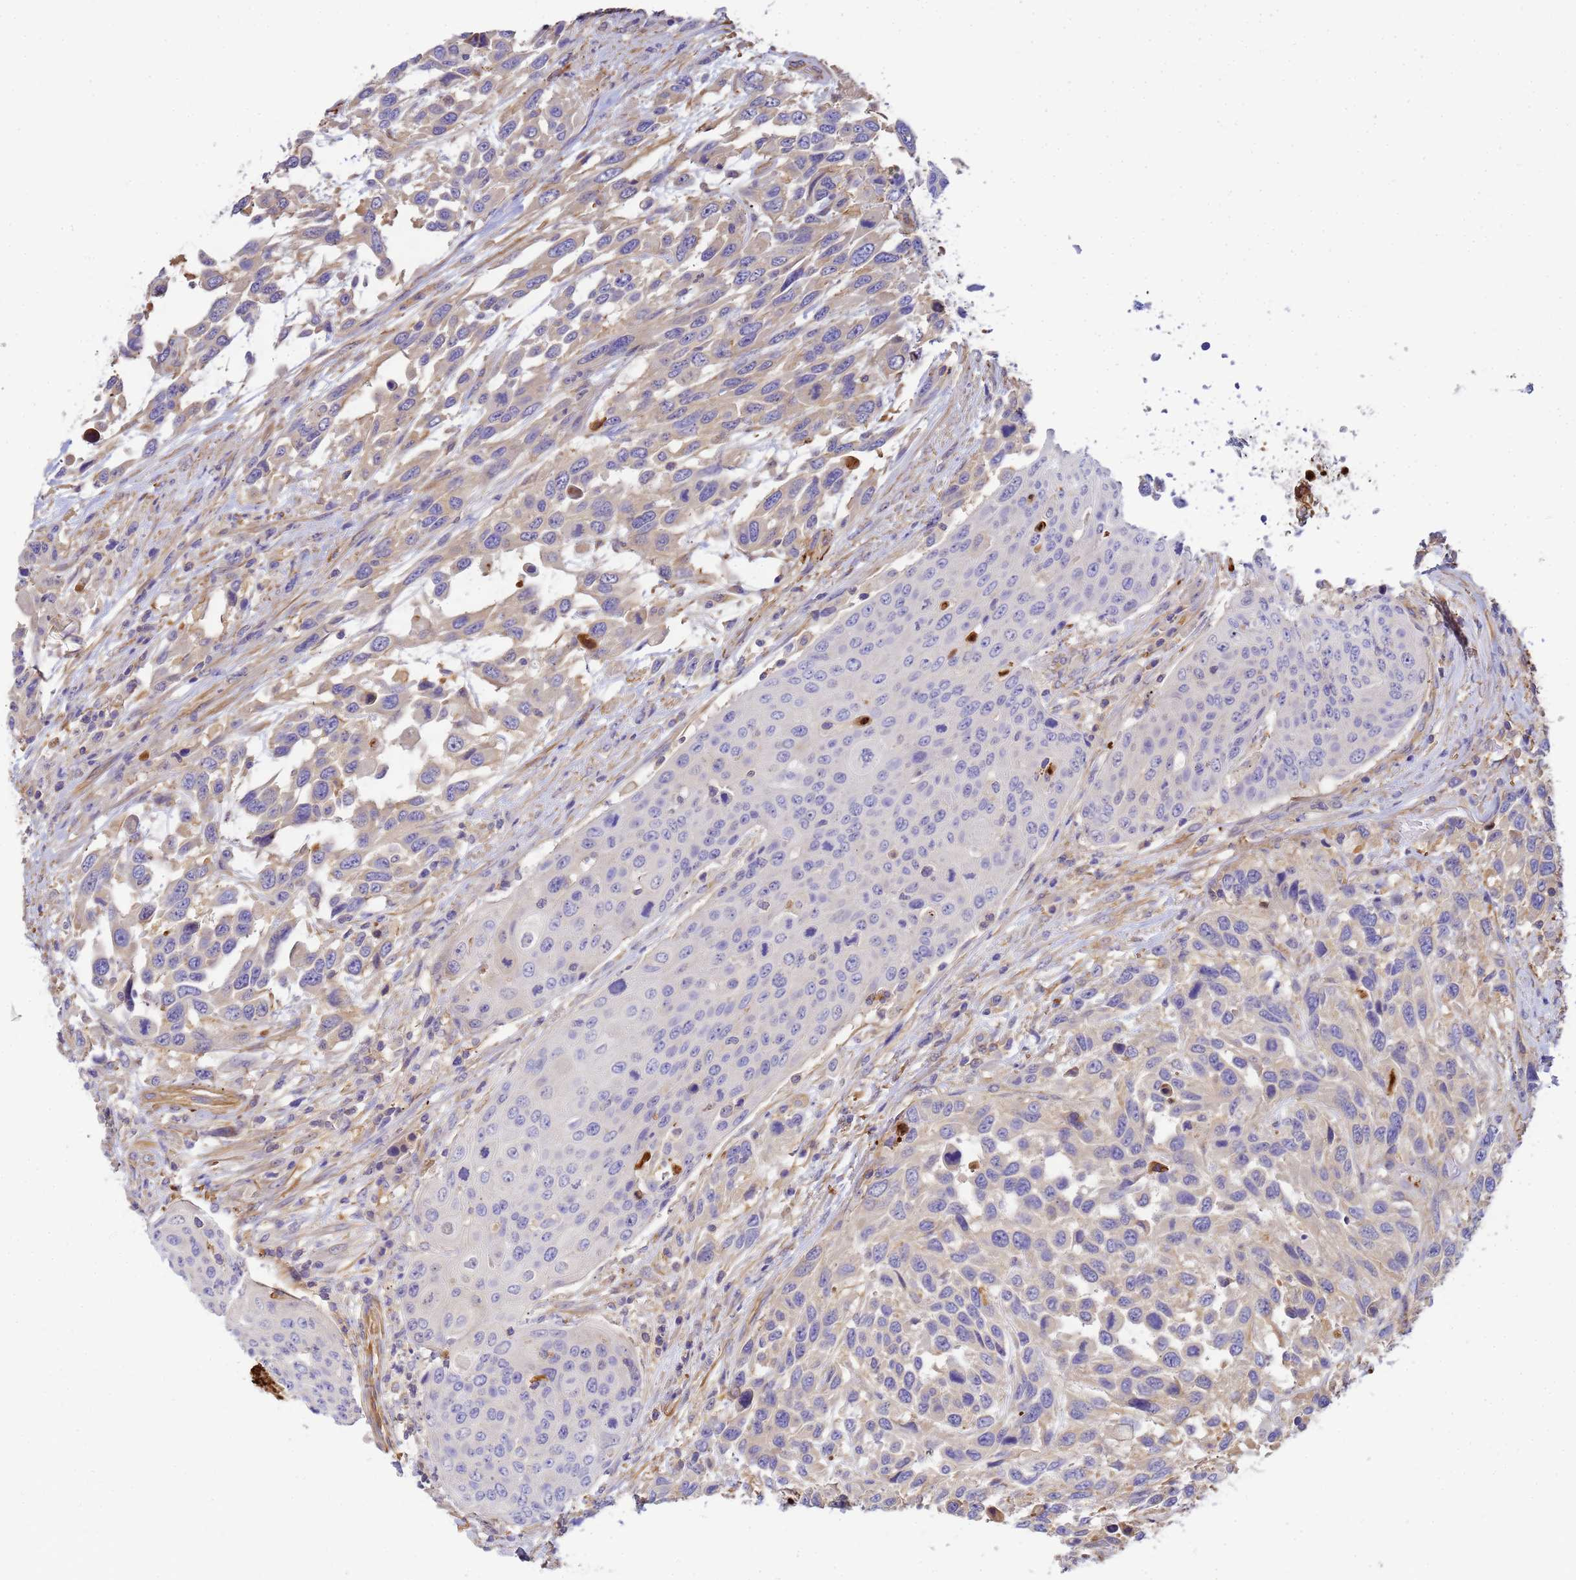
{"staining": {"intensity": "negative", "quantity": "none", "location": "none"}, "tissue": "urothelial cancer", "cell_type": "Tumor cells", "image_type": "cancer", "snomed": [{"axis": "morphology", "description": "Urothelial carcinoma, High grade"}, {"axis": "topography", "description": "Urinary bladder"}], "caption": "An immunohistochemistry (IHC) histopathology image of urothelial cancer is shown. There is no staining in tumor cells of urothelial cancer.", "gene": "MYL12A", "patient": {"sex": "female", "age": 70}}